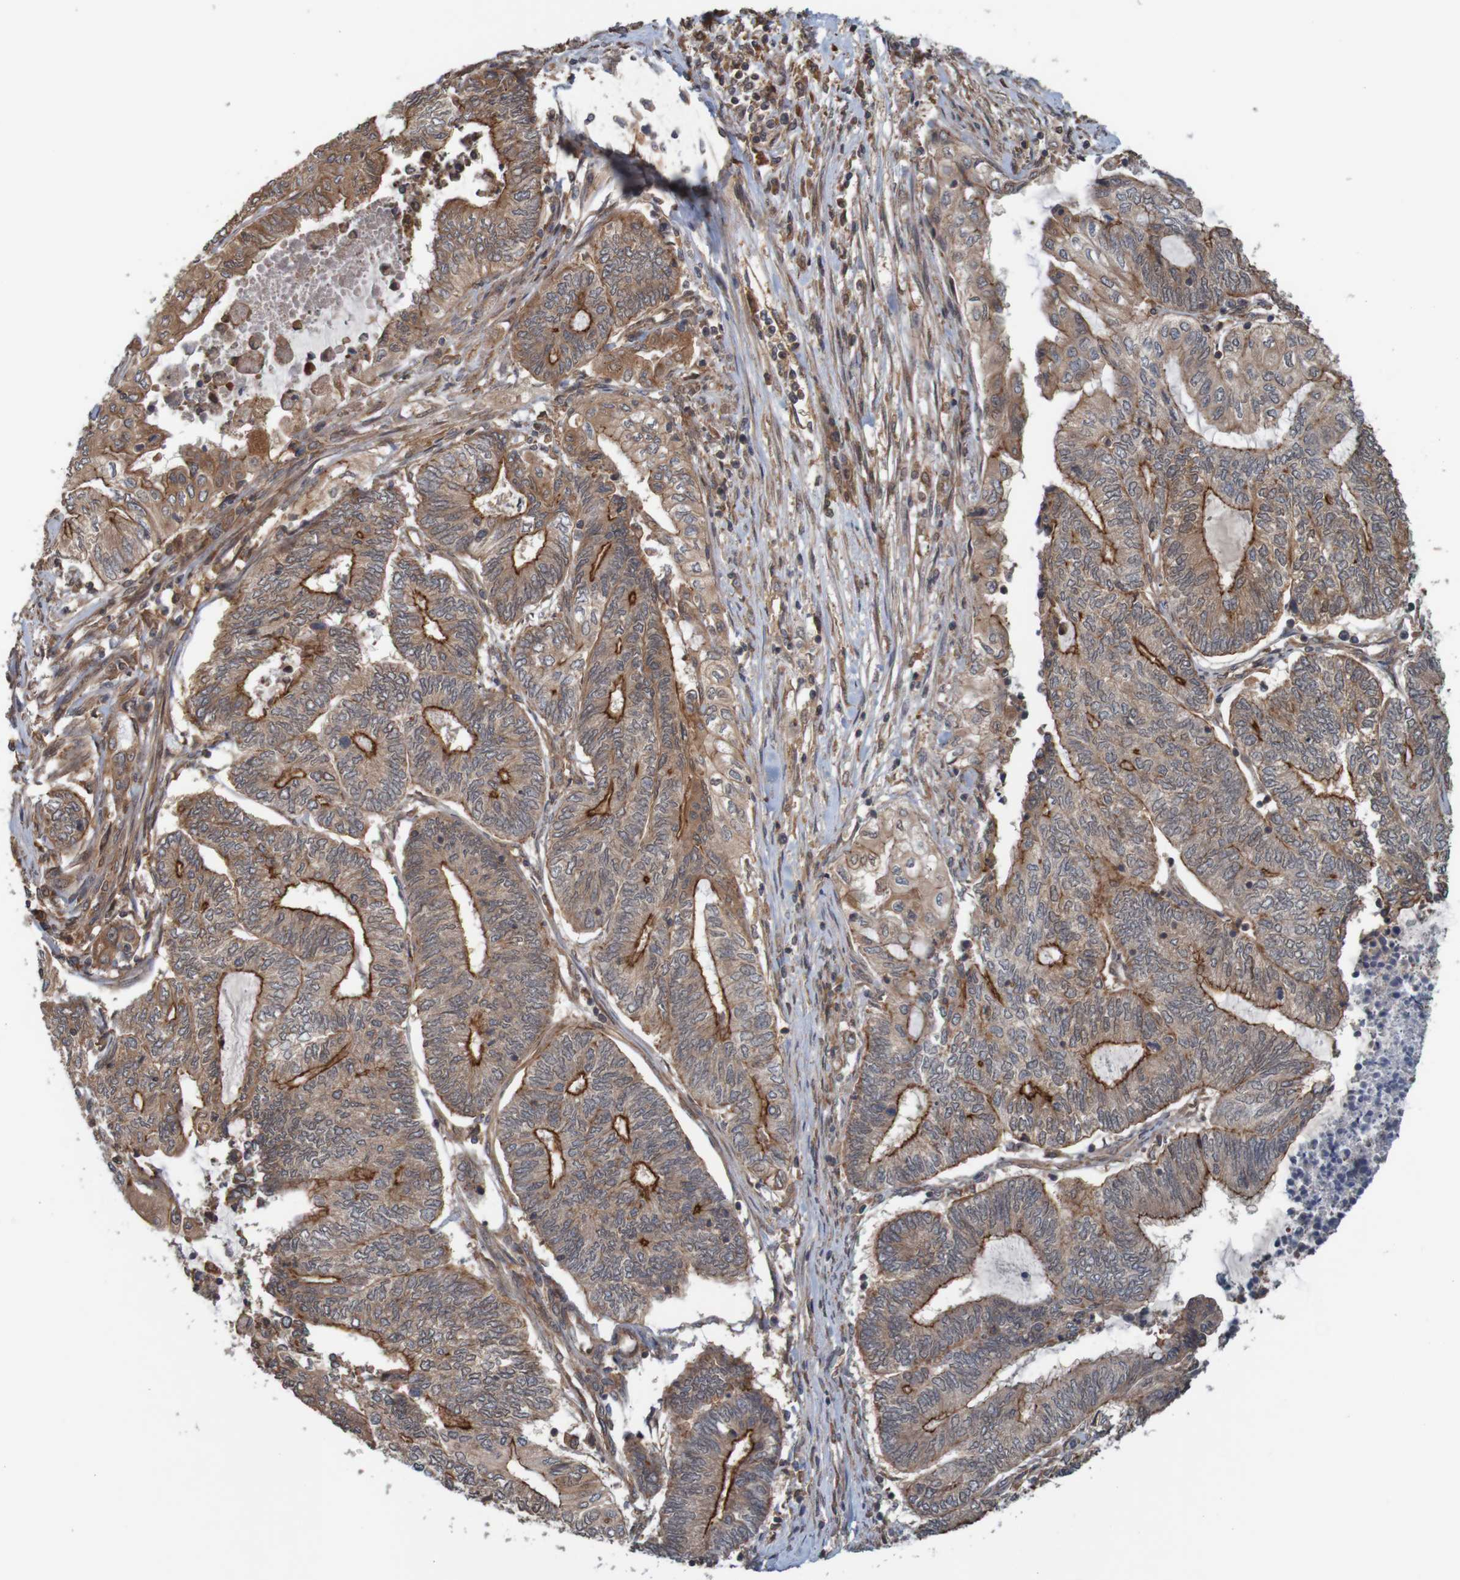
{"staining": {"intensity": "moderate", "quantity": ">75%", "location": "cytoplasmic/membranous"}, "tissue": "endometrial cancer", "cell_type": "Tumor cells", "image_type": "cancer", "snomed": [{"axis": "morphology", "description": "Adenocarcinoma, NOS"}, {"axis": "topography", "description": "Uterus"}, {"axis": "topography", "description": "Endometrium"}], "caption": "Human endometrial cancer (adenocarcinoma) stained for a protein (brown) displays moderate cytoplasmic/membranous positive expression in about >75% of tumor cells.", "gene": "ARHGEF11", "patient": {"sex": "female", "age": 70}}